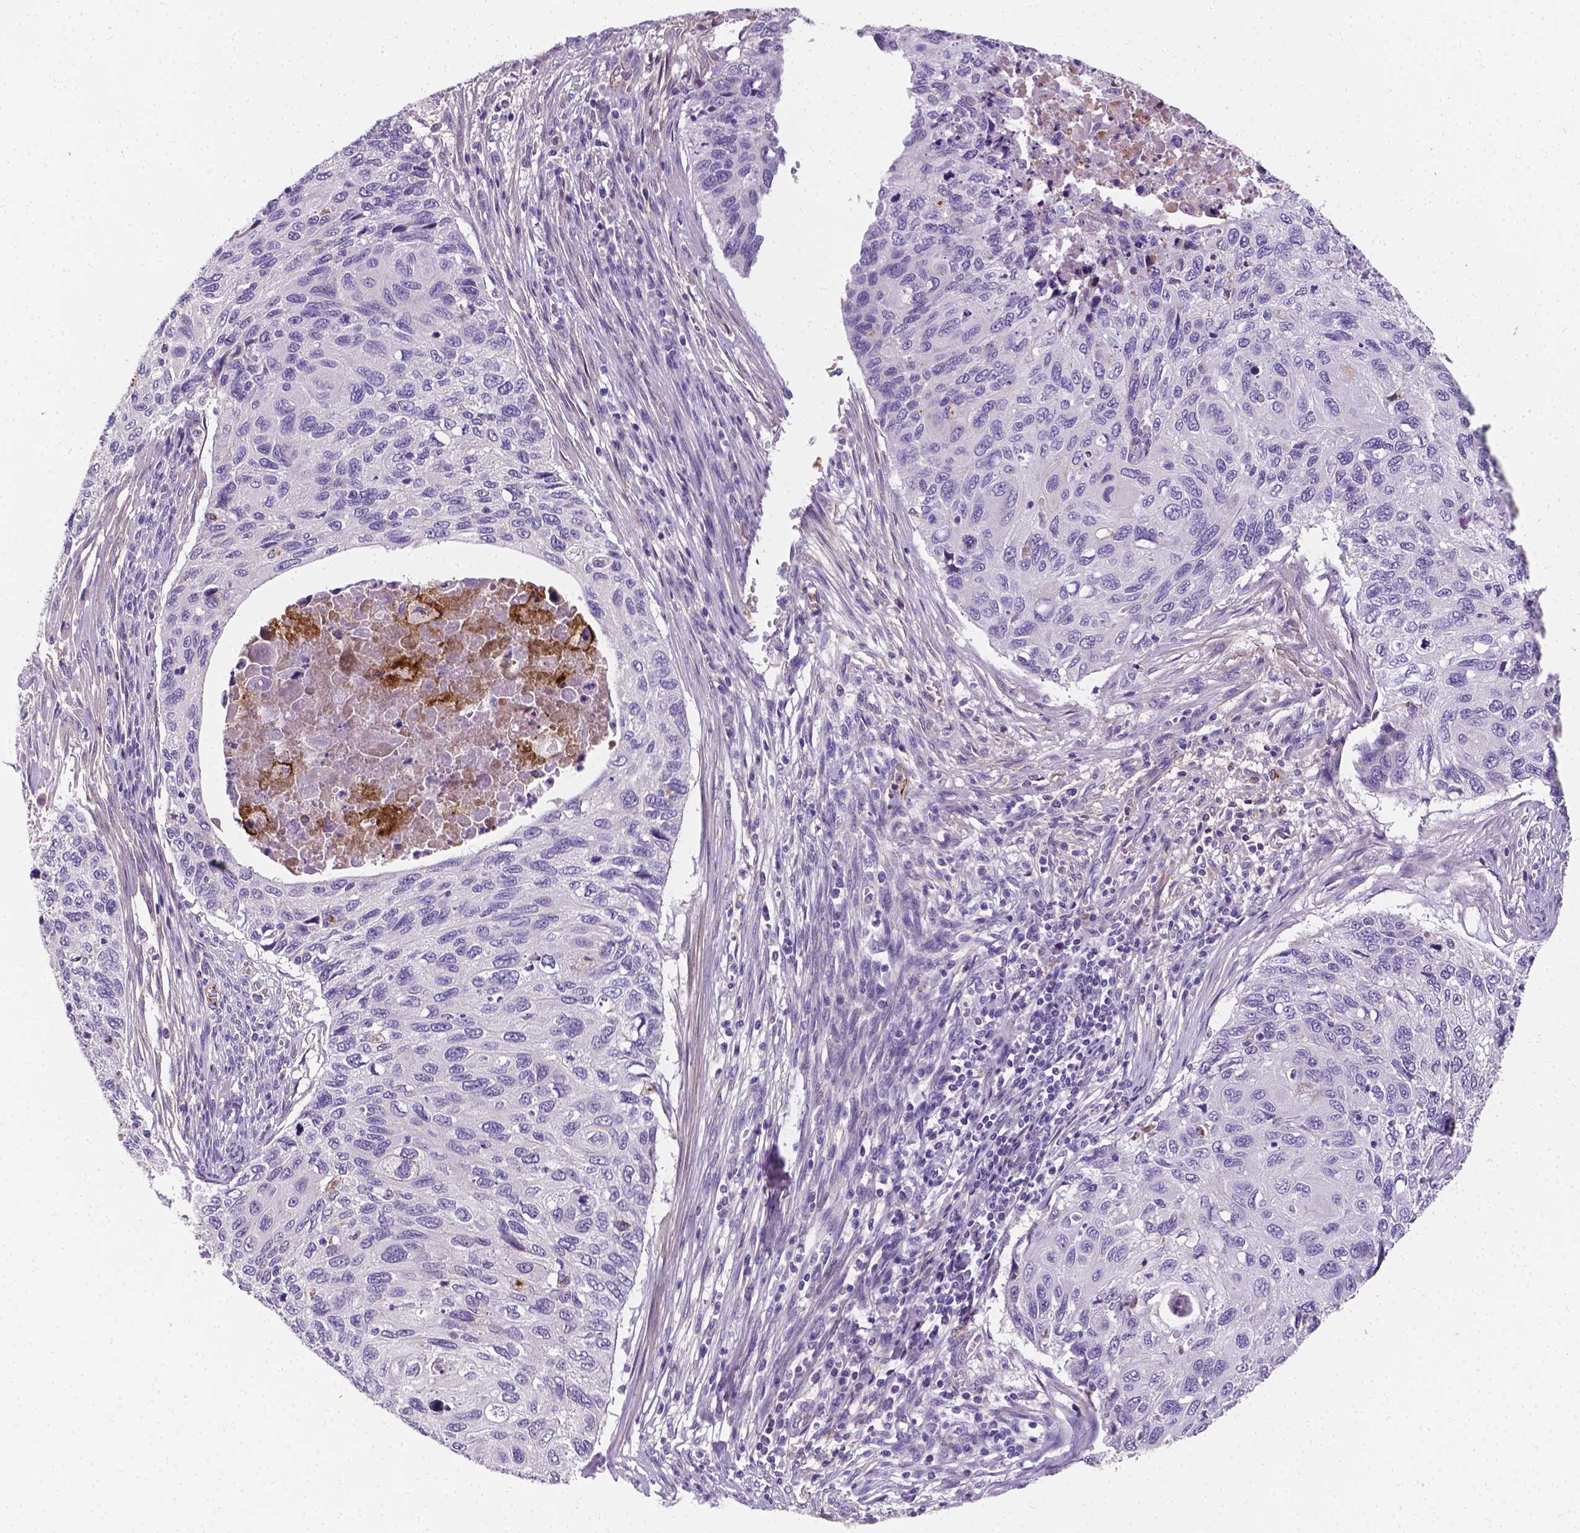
{"staining": {"intensity": "negative", "quantity": "none", "location": "none"}, "tissue": "cervical cancer", "cell_type": "Tumor cells", "image_type": "cancer", "snomed": [{"axis": "morphology", "description": "Squamous cell carcinoma, NOS"}, {"axis": "topography", "description": "Cervix"}], "caption": "Tumor cells show no significant protein expression in cervical cancer (squamous cell carcinoma).", "gene": "APOE", "patient": {"sex": "female", "age": 70}}